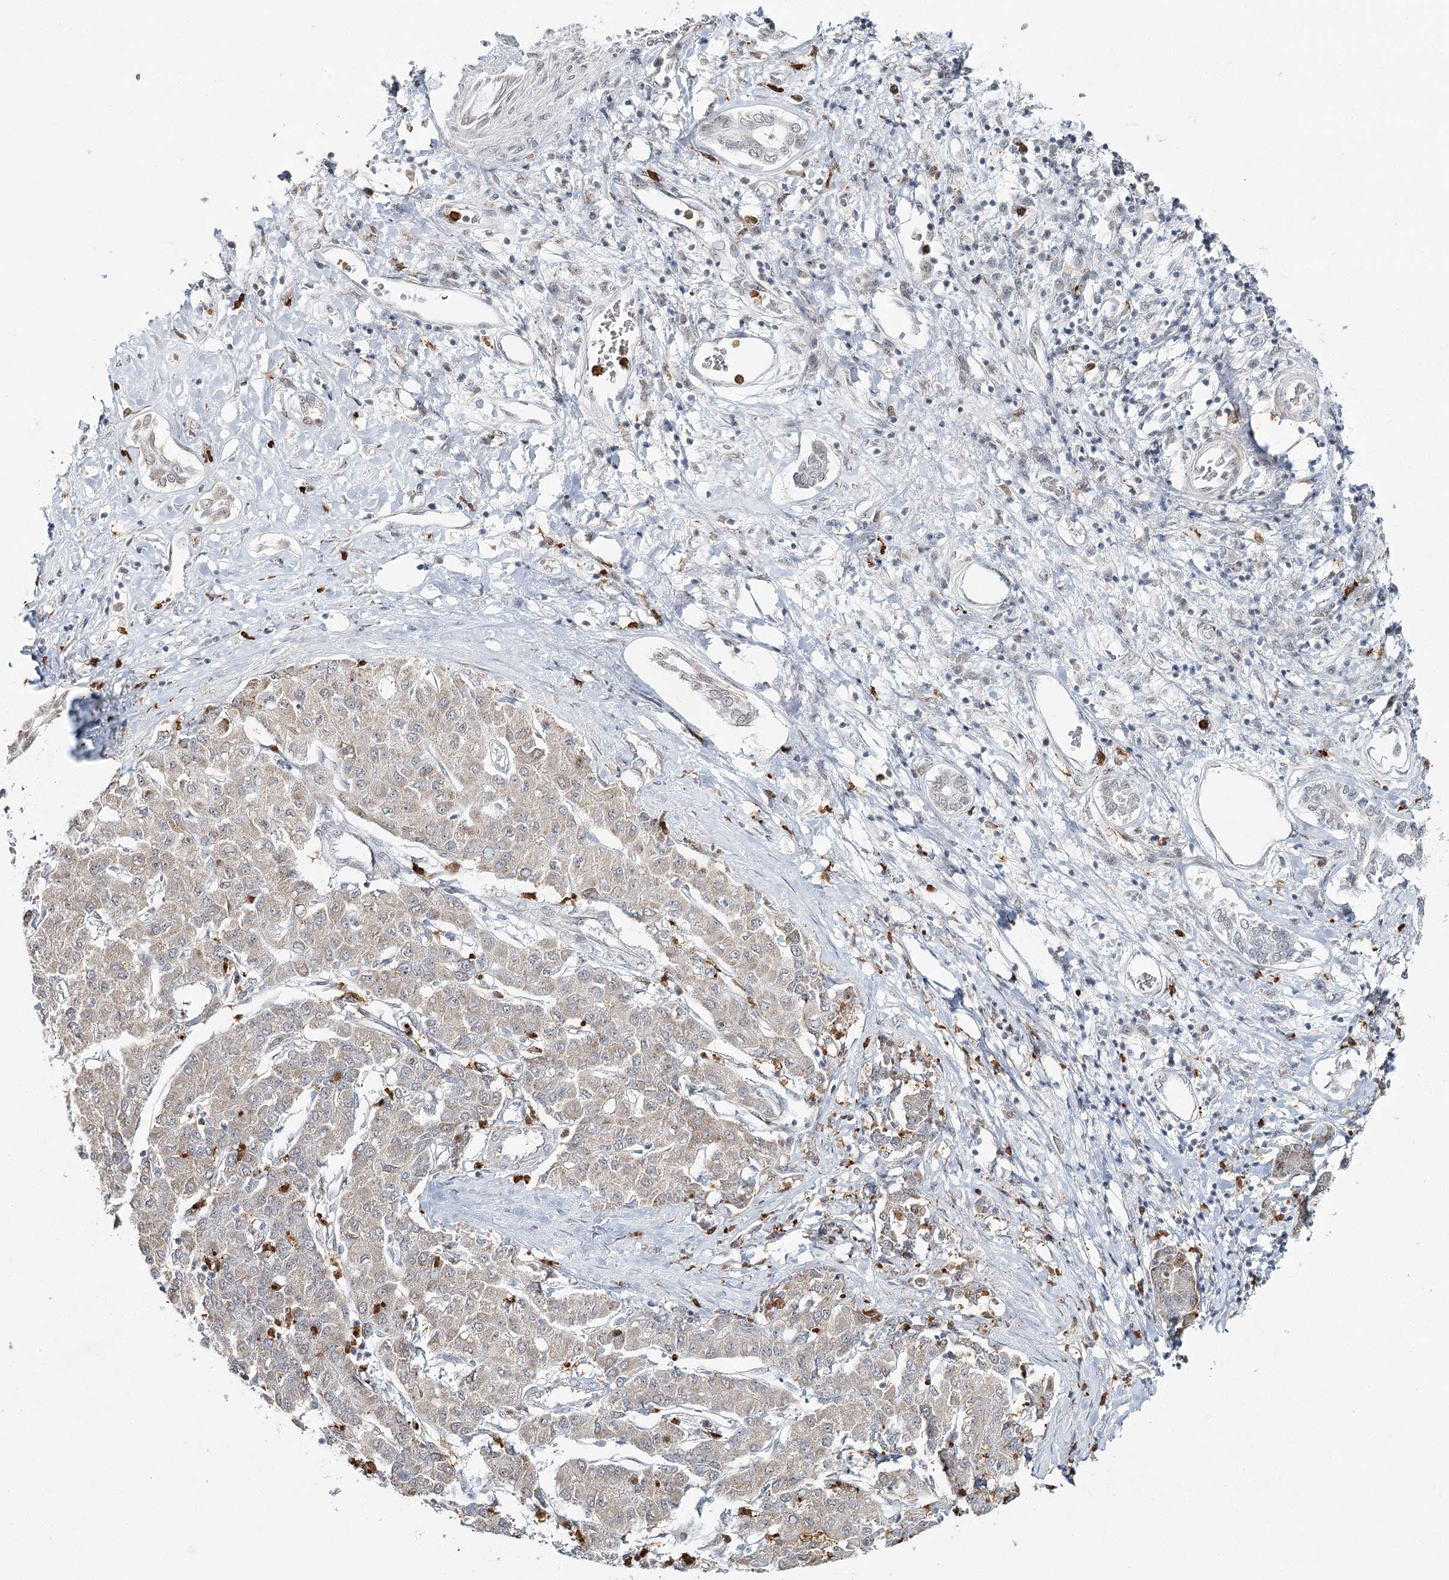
{"staining": {"intensity": "negative", "quantity": "none", "location": "none"}, "tissue": "liver cancer", "cell_type": "Tumor cells", "image_type": "cancer", "snomed": [{"axis": "morphology", "description": "Carcinoma, Hepatocellular, NOS"}, {"axis": "topography", "description": "Liver"}], "caption": "Immunohistochemical staining of human liver cancer demonstrates no significant staining in tumor cells.", "gene": "ATAD1", "patient": {"sex": "male", "age": 65}}